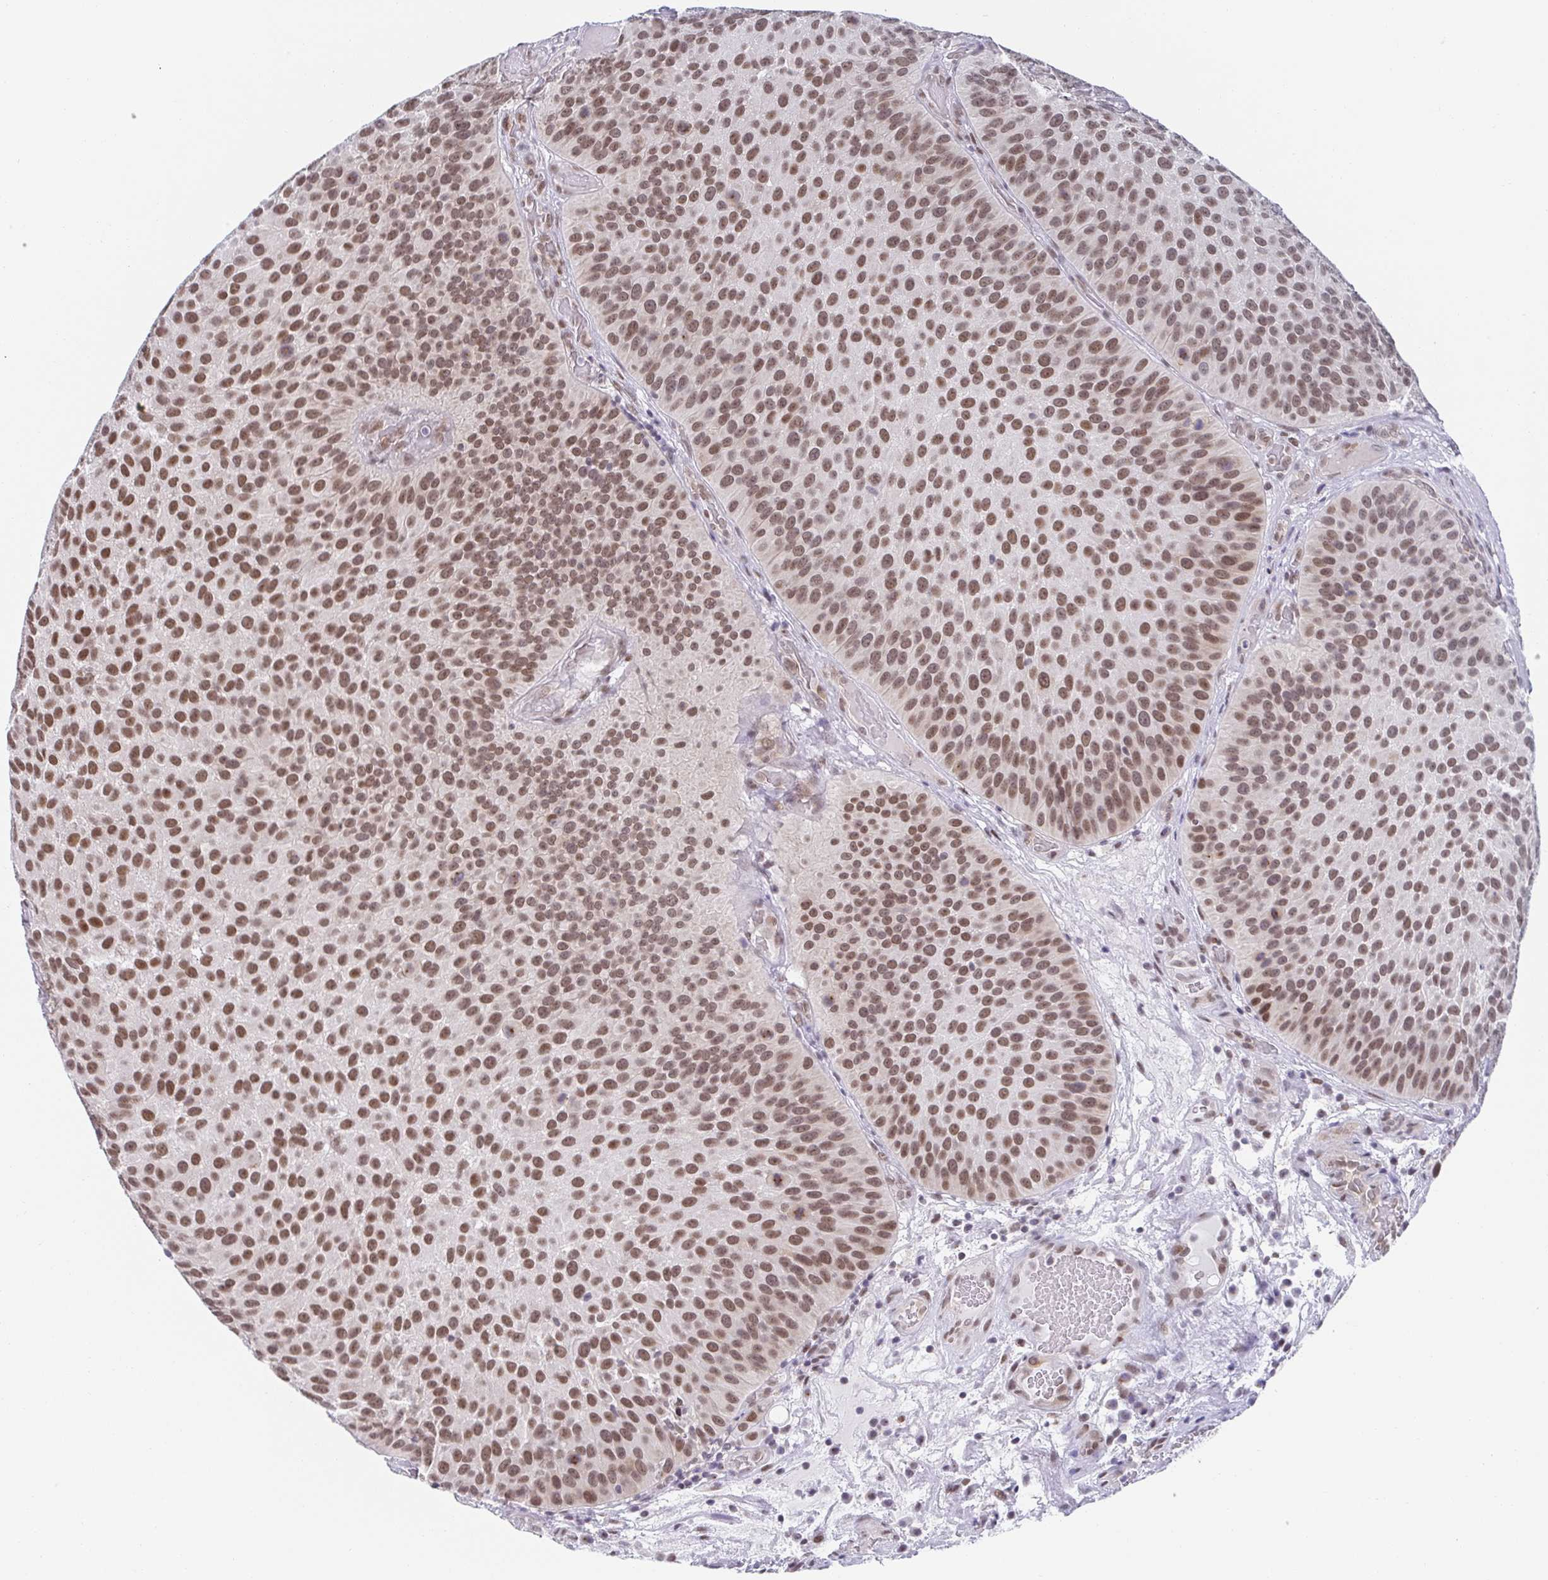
{"staining": {"intensity": "moderate", "quantity": ">75%", "location": "nuclear"}, "tissue": "urothelial cancer", "cell_type": "Tumor cells", "image_type": "cancer", "snomed": [{"axis": "morphology", "description": "Urothelial carcinoma, Low grade"}, {"axis": "topography", "description": "Urinary bladder"}], "caption": "Moderate nuclear expression for a protein is seen in approximately >75% of tumor cells of urothelial cancer using immunohistochemistry.", "gene": "SLC7A10", "patient": {"sex": "male", "age": 76}}